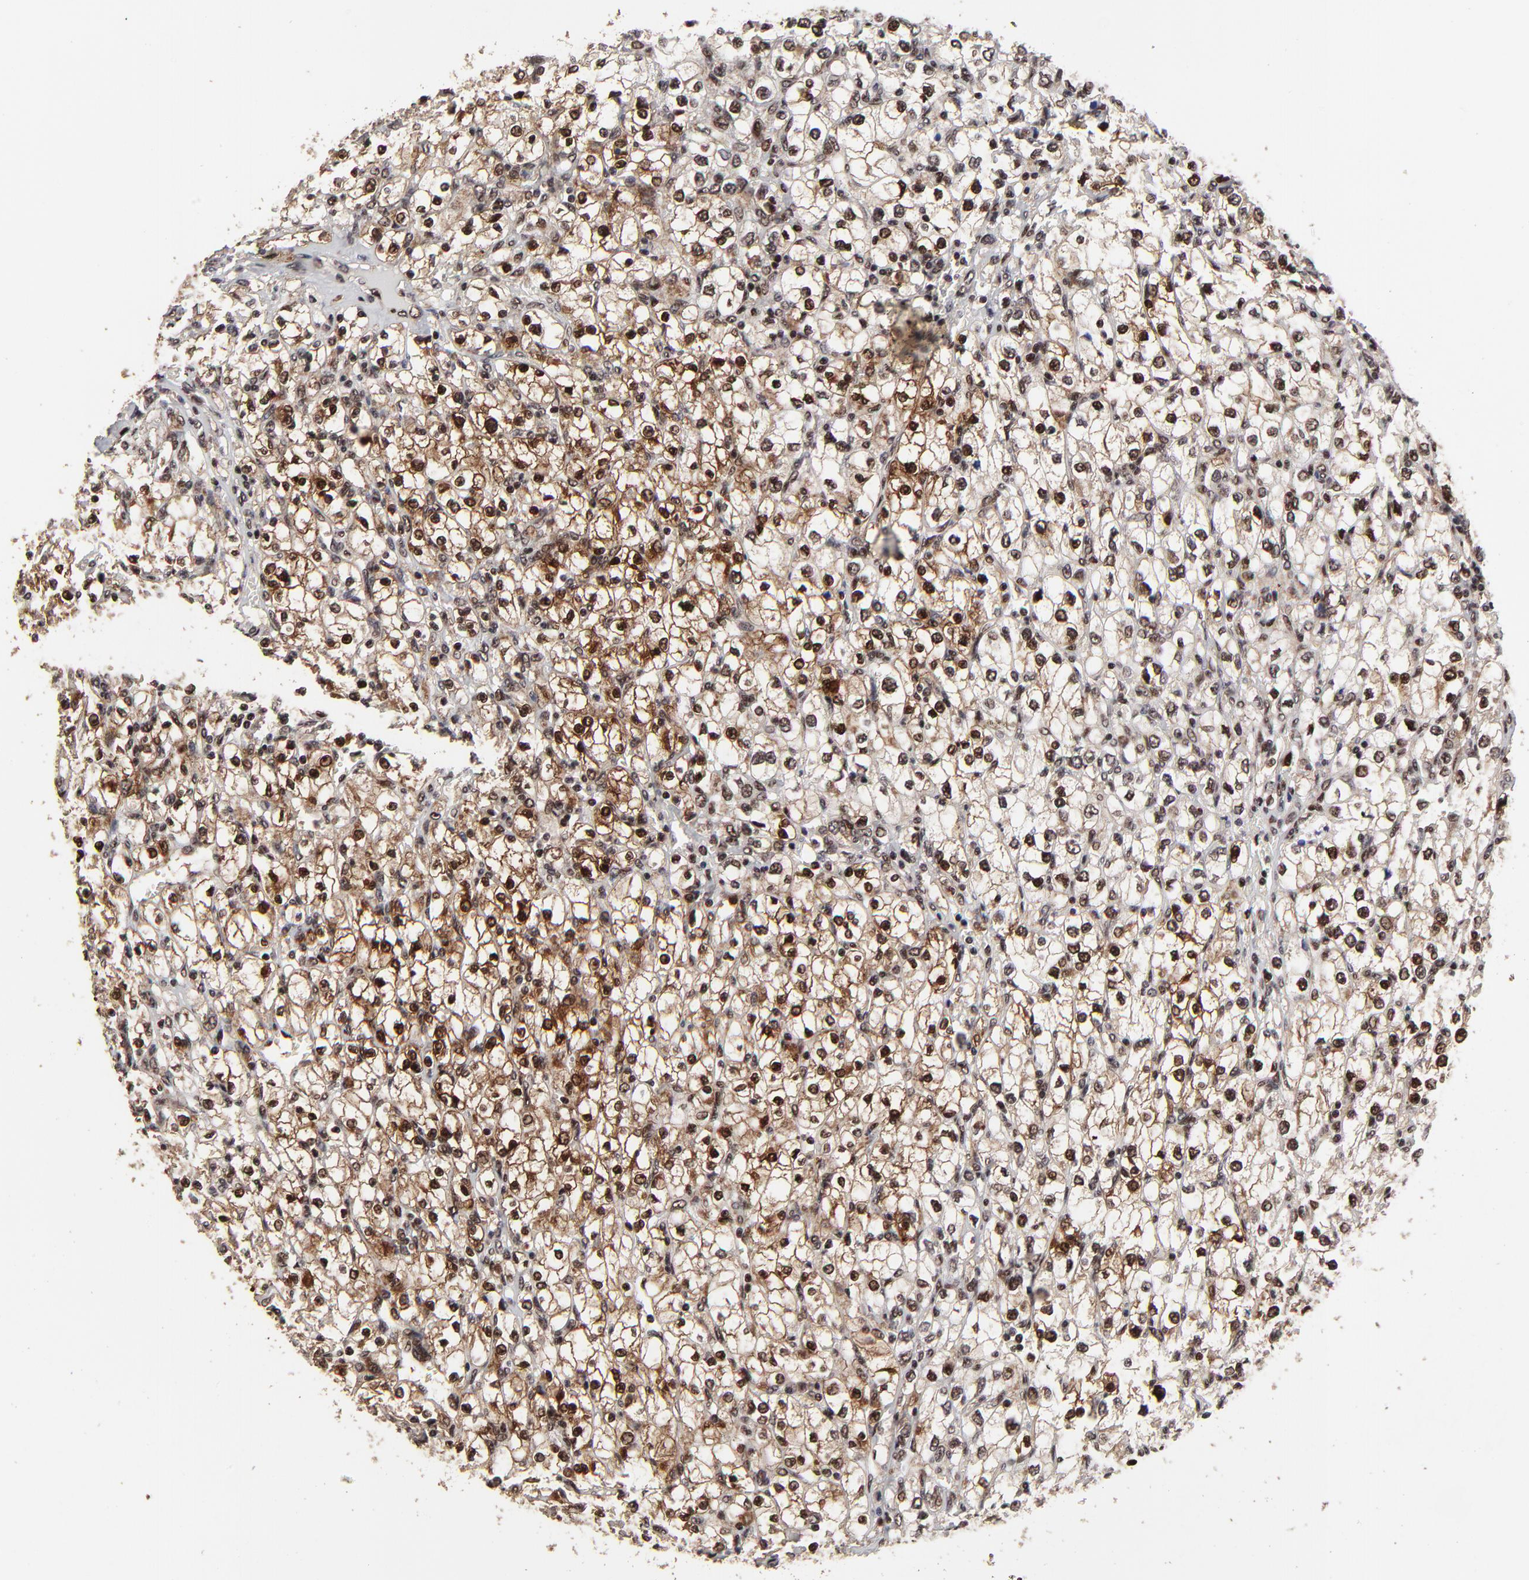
{"staining": {"intensity": "moderate", "quantity": ">75%", "location": "nuclear"}, "tissue": "renal cancer", "cell_type": "Tumor cells", "image_type": "cancer", "snomed": [{"axis": "morphology", "description": "Adenocarcinoma, NOS"}, {"axis": "topography", "description": "Kidney"}], "caption": "Tumor cells display moderate nuclear expression in approximately >75% of cells in renal adenocarcinoma.", "gene": "RBM22", "patient": {"sex": "female", "age": 62}}